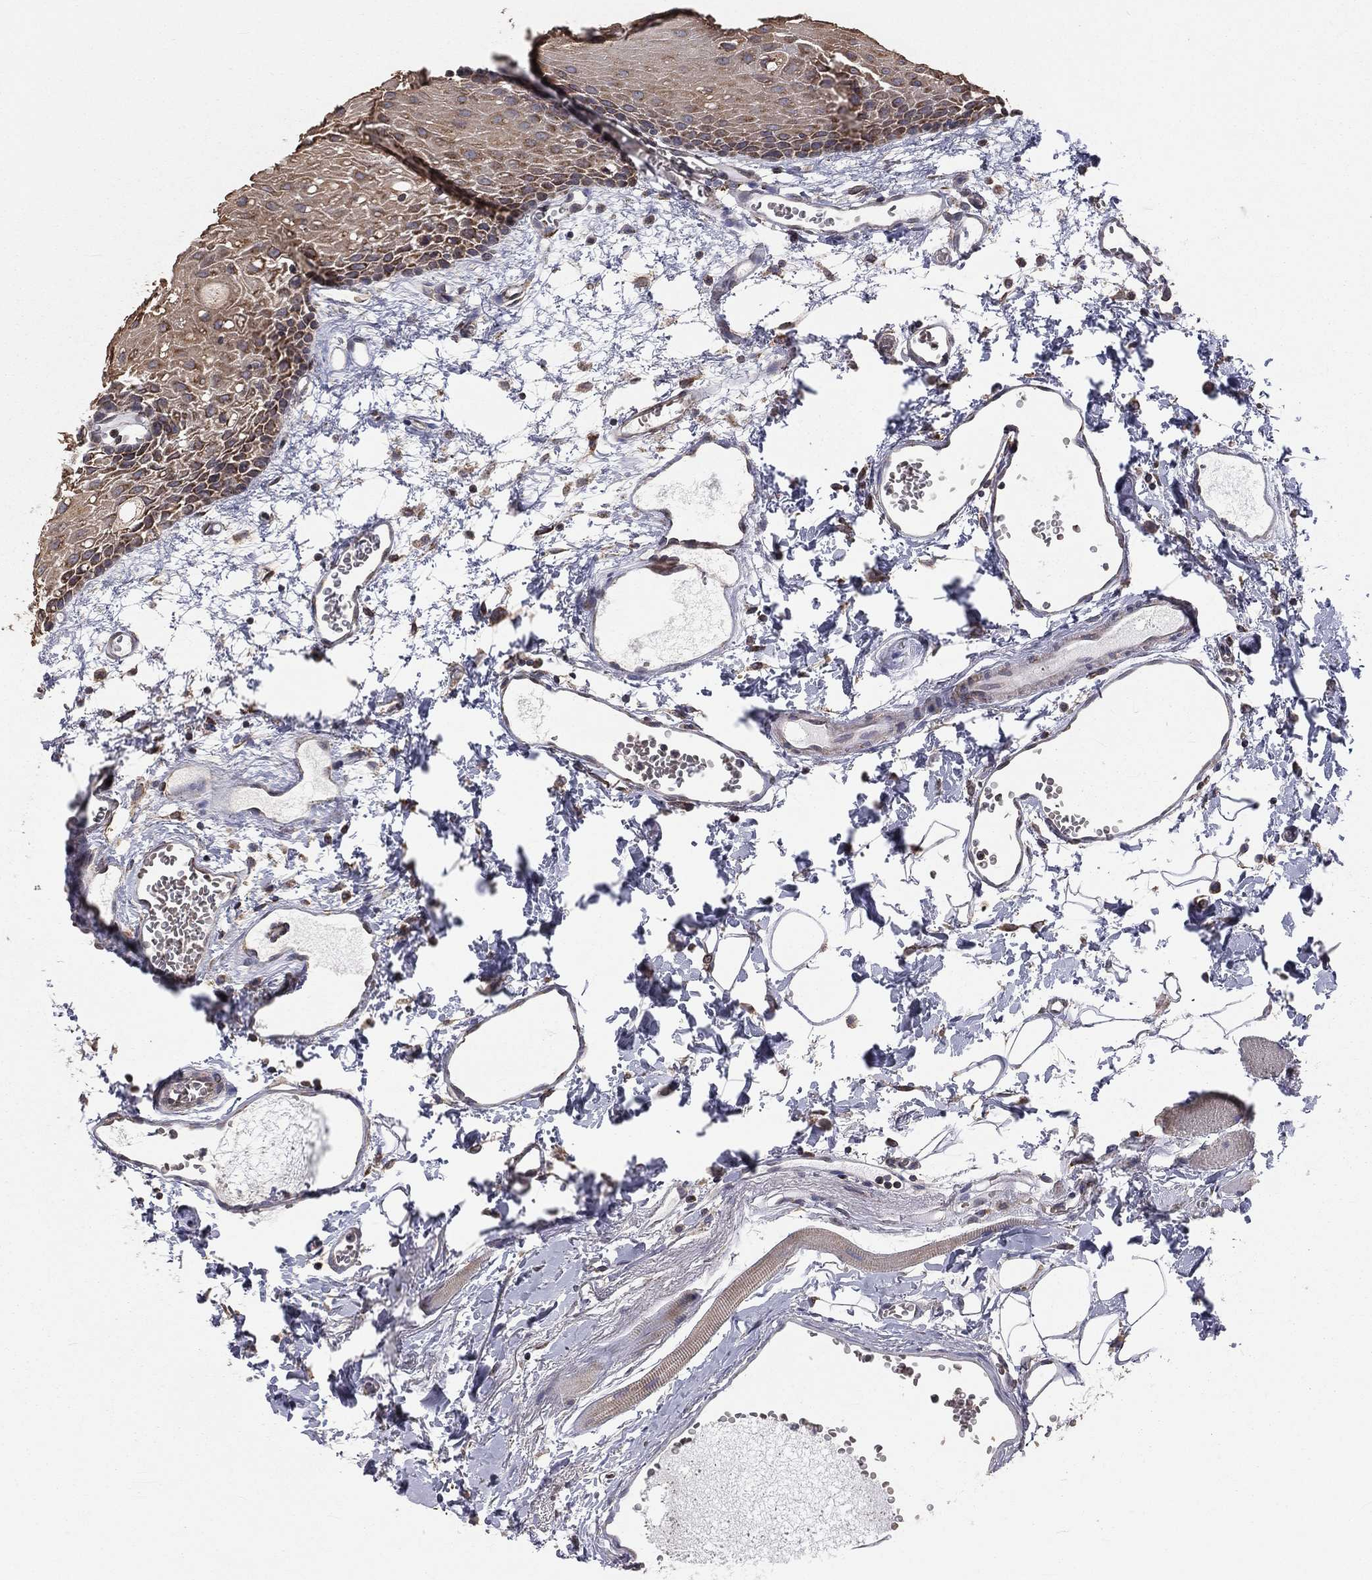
{"staining": {"intensity": "moderate", "quantity": "<25%", "location": "cytoplasmic/membranous"}, "tissue": "oral mucosa", "cell_type": "Squamous epithelial cells", "image_type": "normal", "snomed": [{"axis": "morphology", "description": "Normal tissue, NOS"}, {"axis": "morphology", "description": "Squamous cell carcinoma, NOS"}, {"axis": "topography", "description": "Oral tissue"}, {"axis": "topography", "description": "Head-Neck"}], "caption": "Immunohistochemical staining of benign oral mucosa shows low levels of moderate cytoplasmic/membranous staining in about <25% of squamous epithelial cells.", "gene": "MRPL46", "patient": {"sex": "female", "age": 70}}